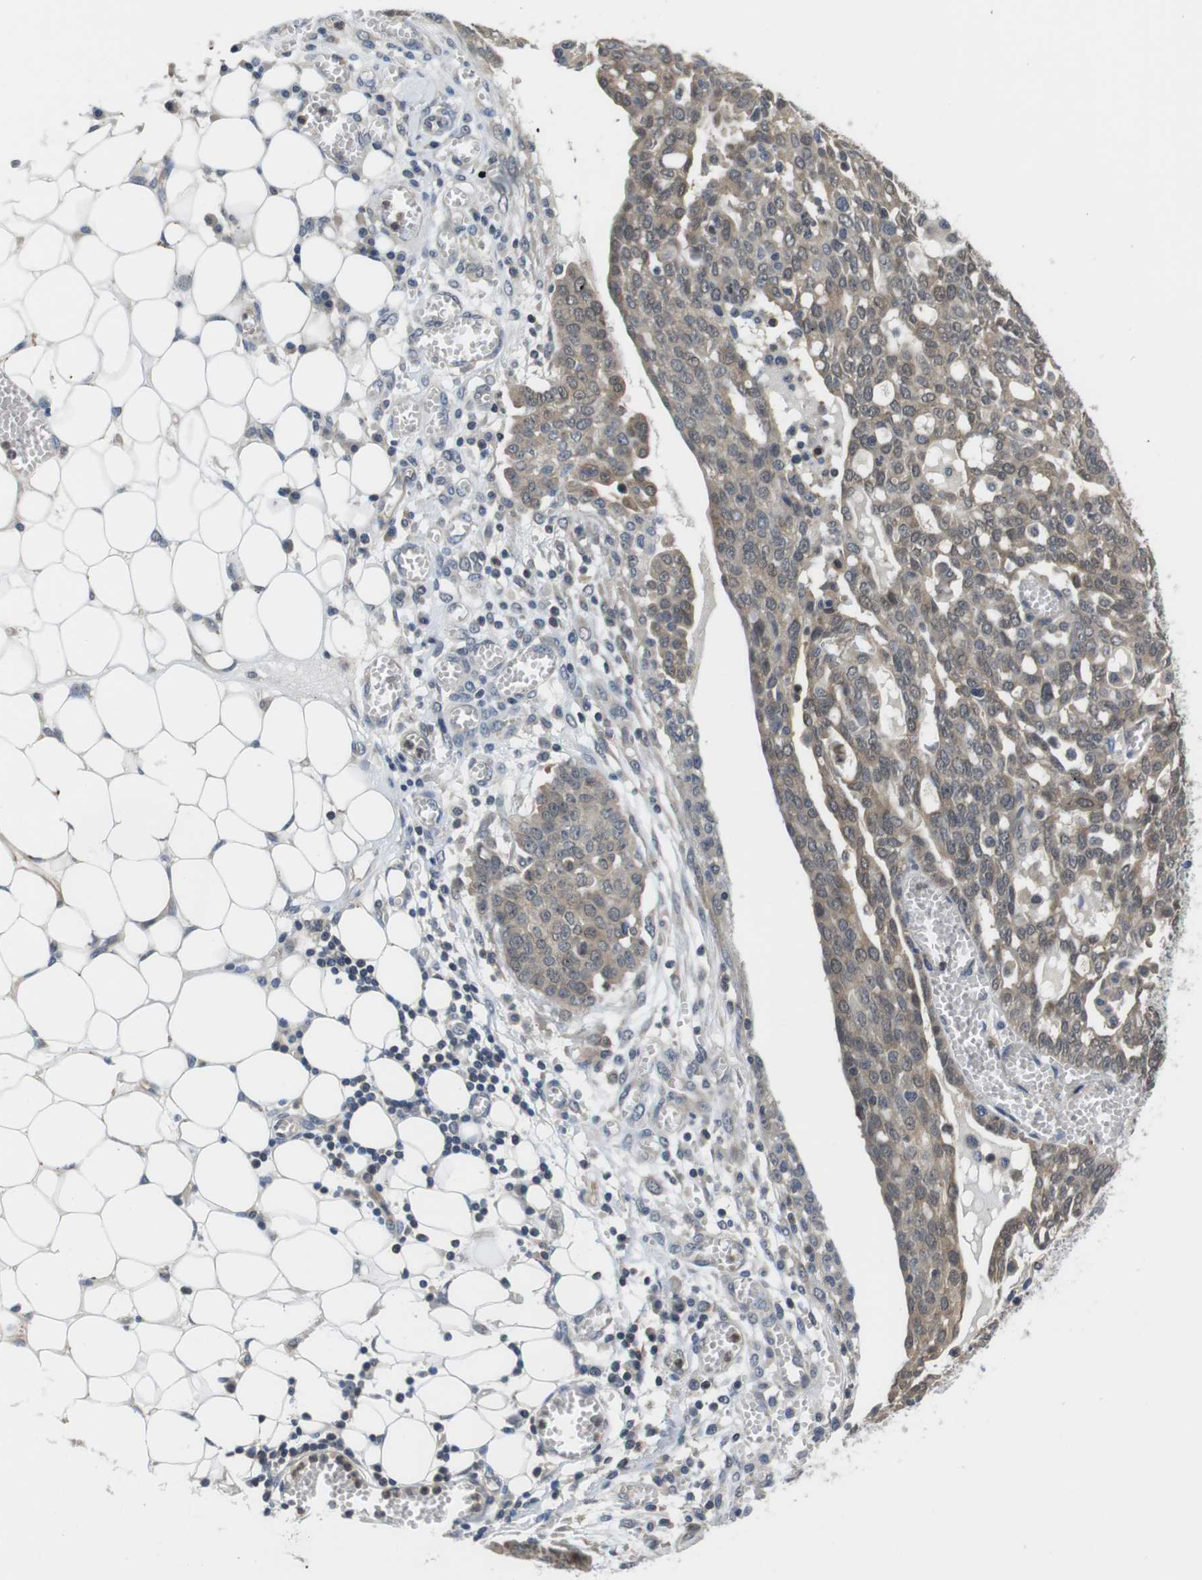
{"staining": {"intensity": "weak", "quantity": ">75%", "location": "cytoplasmic/membranous,nuclear"}, "tissue": "ovarian cancer", "cell_type": "Tumor cells", "image_type": "cancer", "snomed": [{"axis": "morphology", "description": "Cystadenocarcinoma, serous, NOS"}, {"axis": "topography", "description": "Soft tissue"}, {"axis": "topography", "description": "Ovary"}], "caption": "Tumor cells reveal weak cytoplasmic/membranous and nuclear positivity in approximately >75% of cells in serous cystadenocarcinoma (ovarian).", "gene": "FADD", "patient": {"sex": "female", "age": 57}}